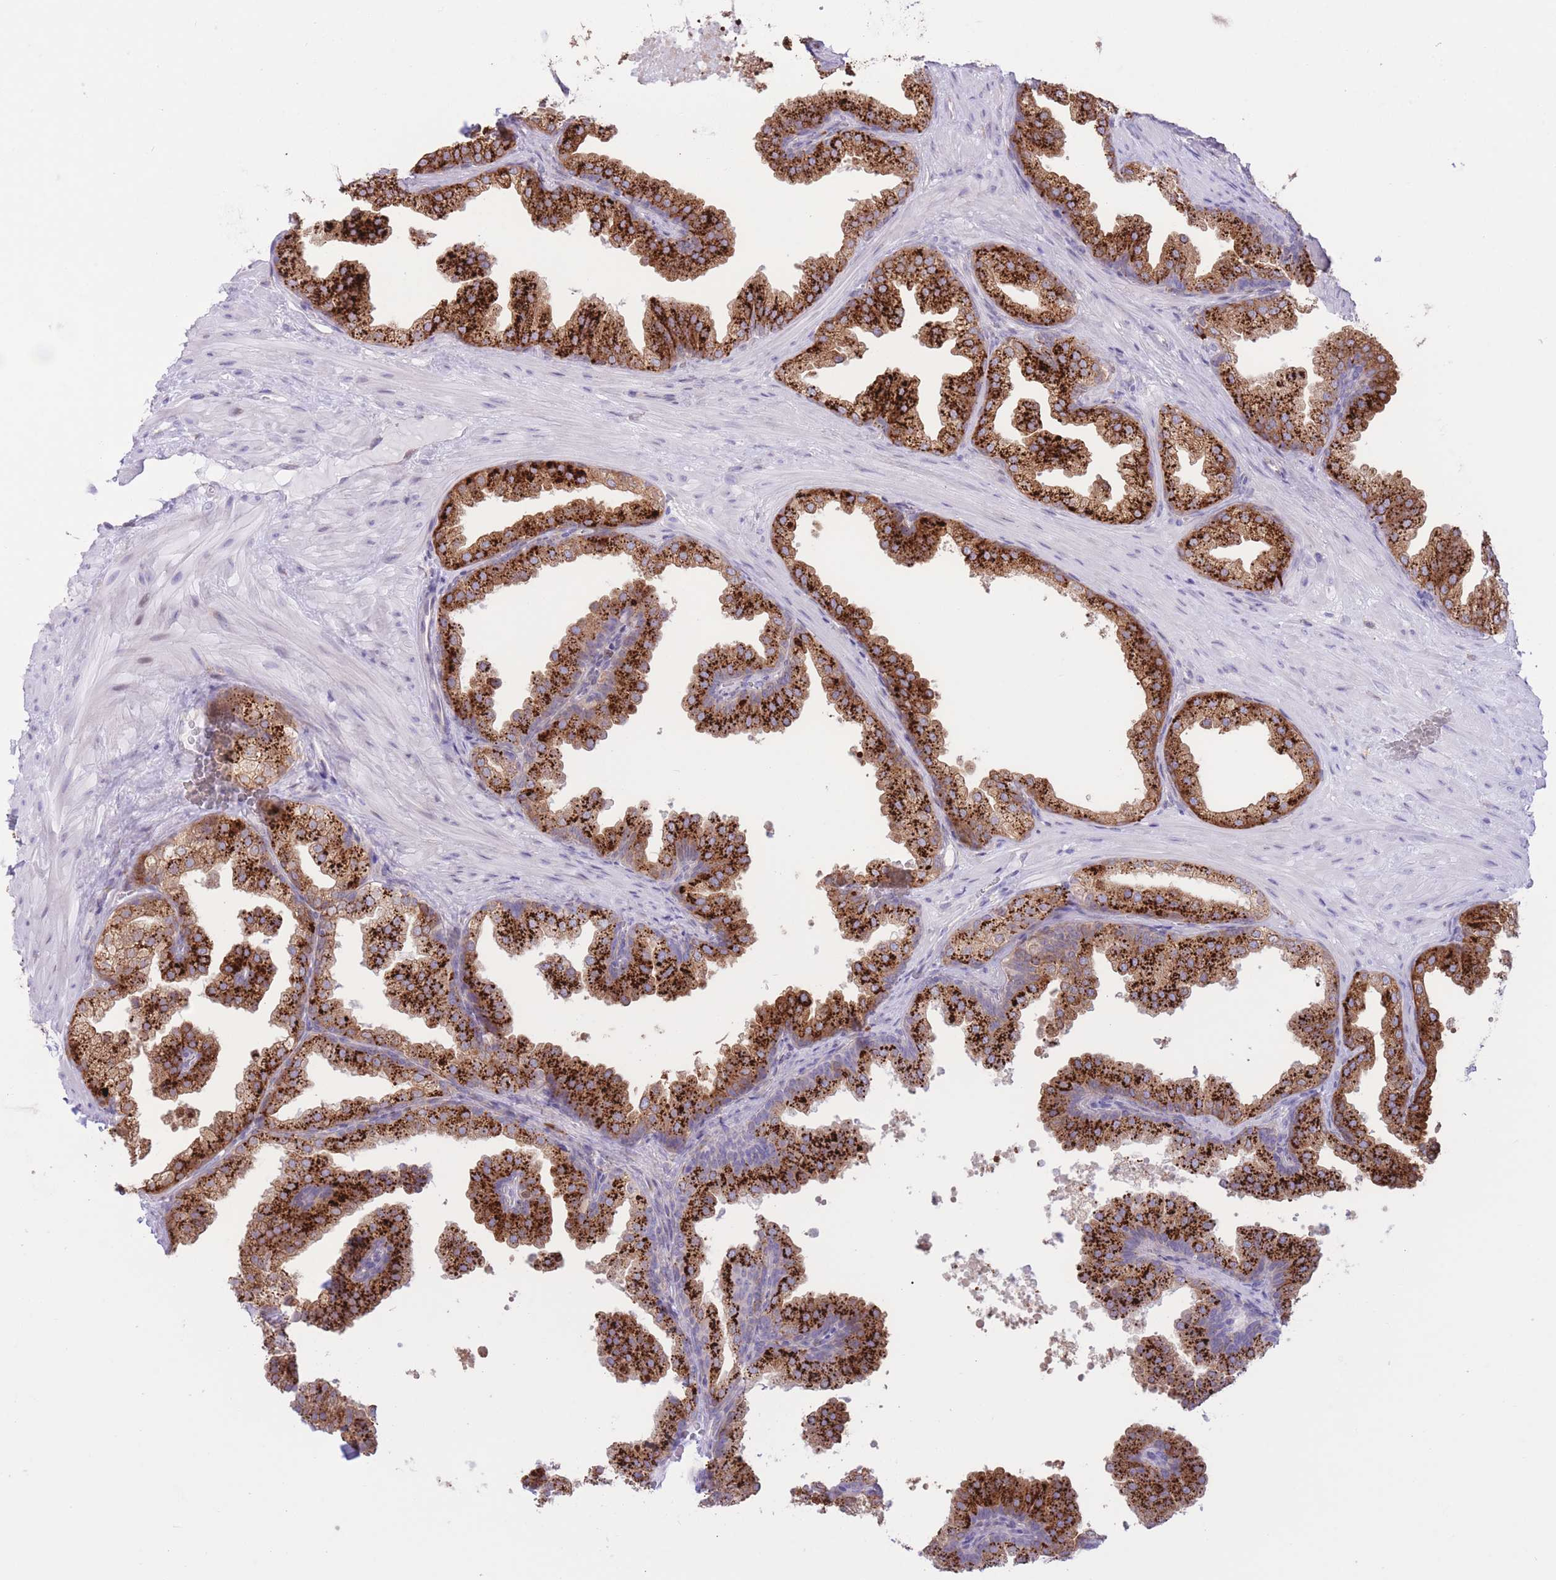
{"staining": {"intensity": "strong", "quantity": "25%-75%", "location": "cytoplasmic/membranous"}, "tissue": "prostate", "cell_type": "Glandular cells", "image_type": "normal", "snomed": [{"axis": "morphology", "description": "Normal tissue, NOS"}, {"axis": "topography", "description": "Prostate"}], "caption": "Immunohistochemistry histopathology image of normal human prostate stained for a protein (brown), which reveals high levels of strong cytoplasmic/membranous positivity in about 25%-75% of glandular cells.", "gene": "MYDGF", "patient": {"sex": "male", "age": 37}}